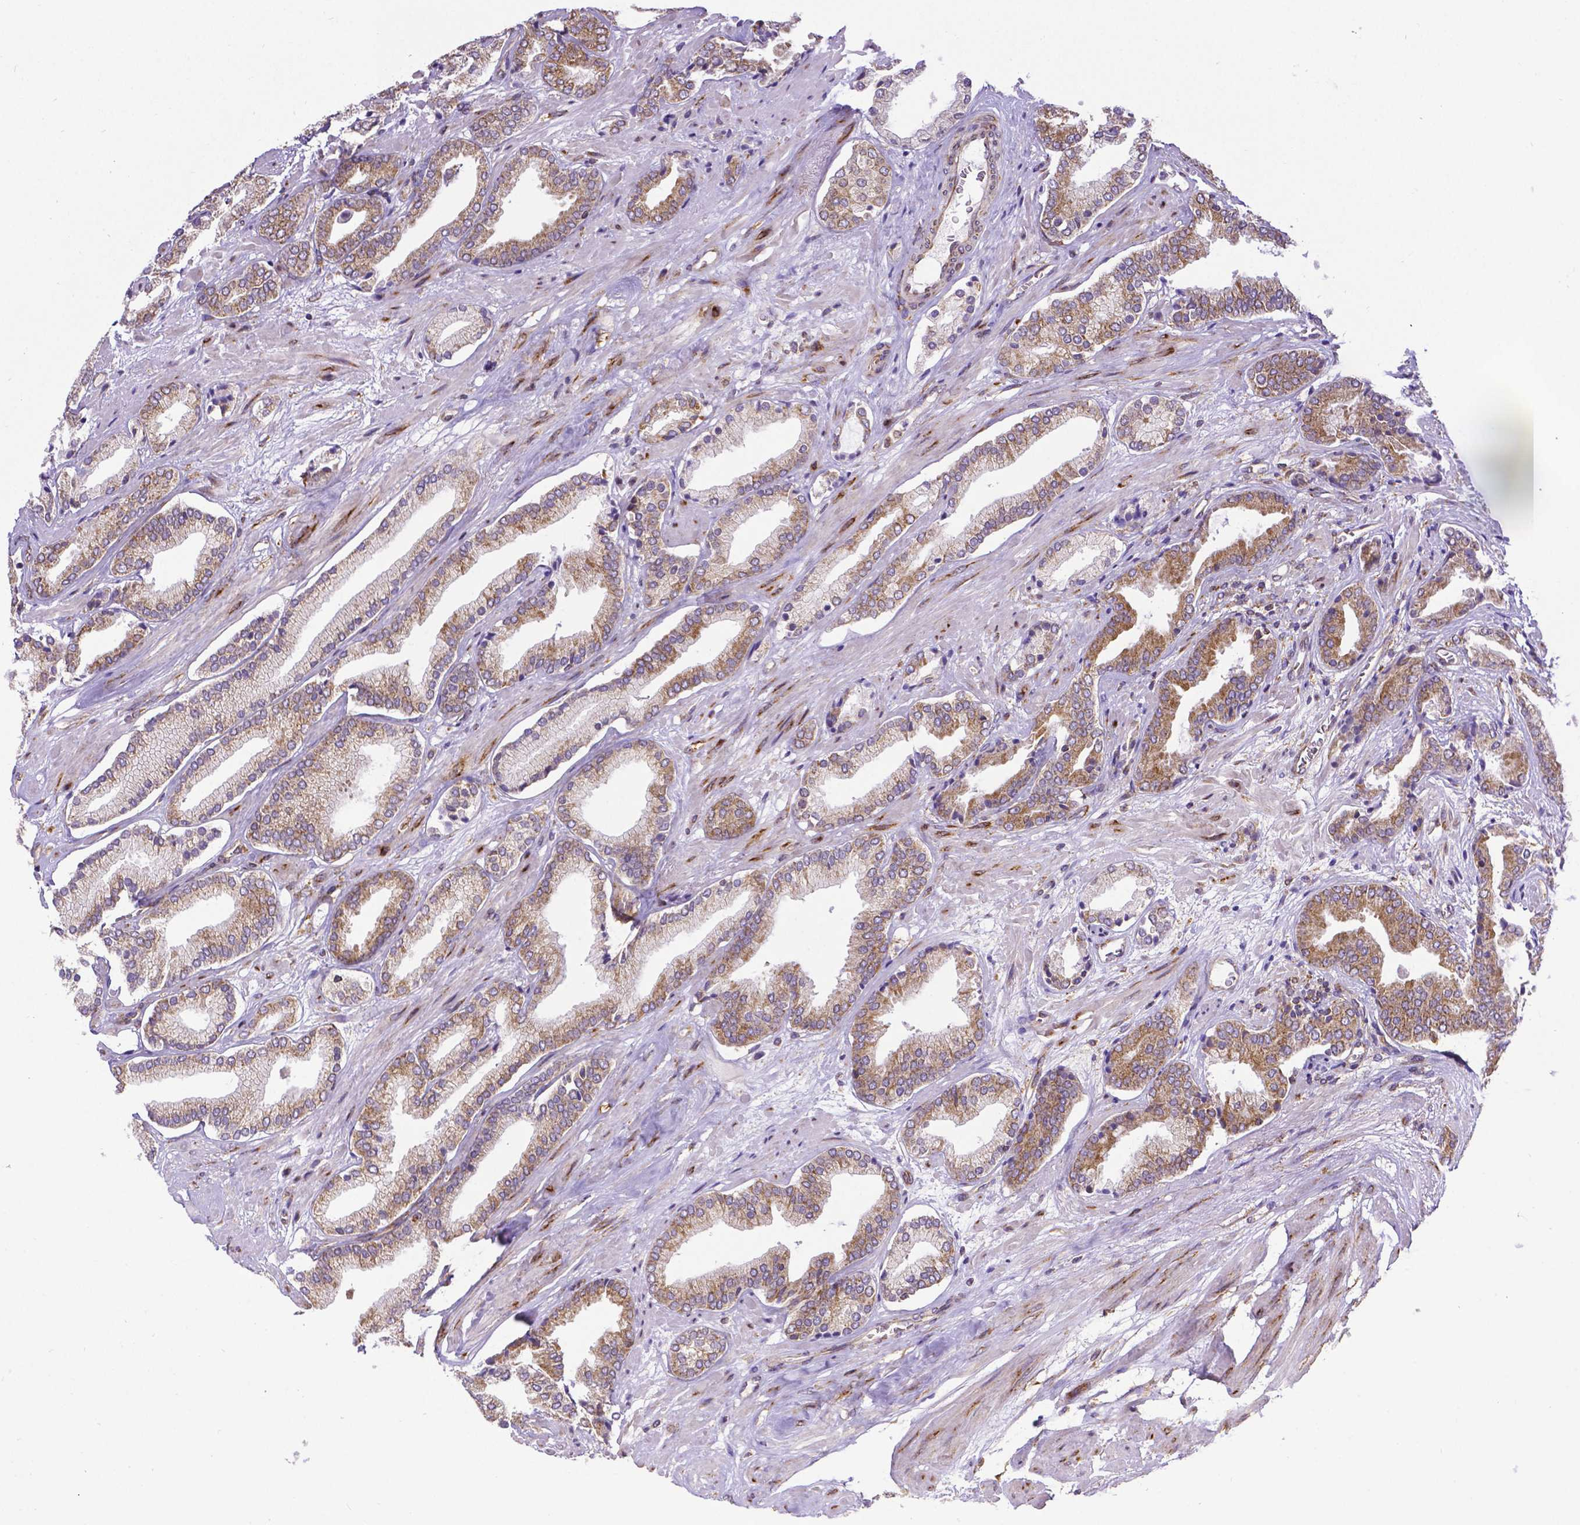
{"staining": {"intensity": "moderate", "quantity": ">75%", "location": "cytoplasmic/membranous"}, "tissue": "prostate cancer", "cell_type": "Tumor cells", "image_type": "cancer", "snomed": [{"axis": "morphology", "description": "Adenocarcinoma, High grade"}, {"axis": "topography", "description": "Prostate"}], "caption": "This micrograph exhibits IHC staining of prostate high-grade adenocarcinoma, with medium moderate cytoplasmic/membranous staining in approximately >75% of tumor cells.", "gene": "MTDH", "patient": {"sex": "male", "age": 56}}